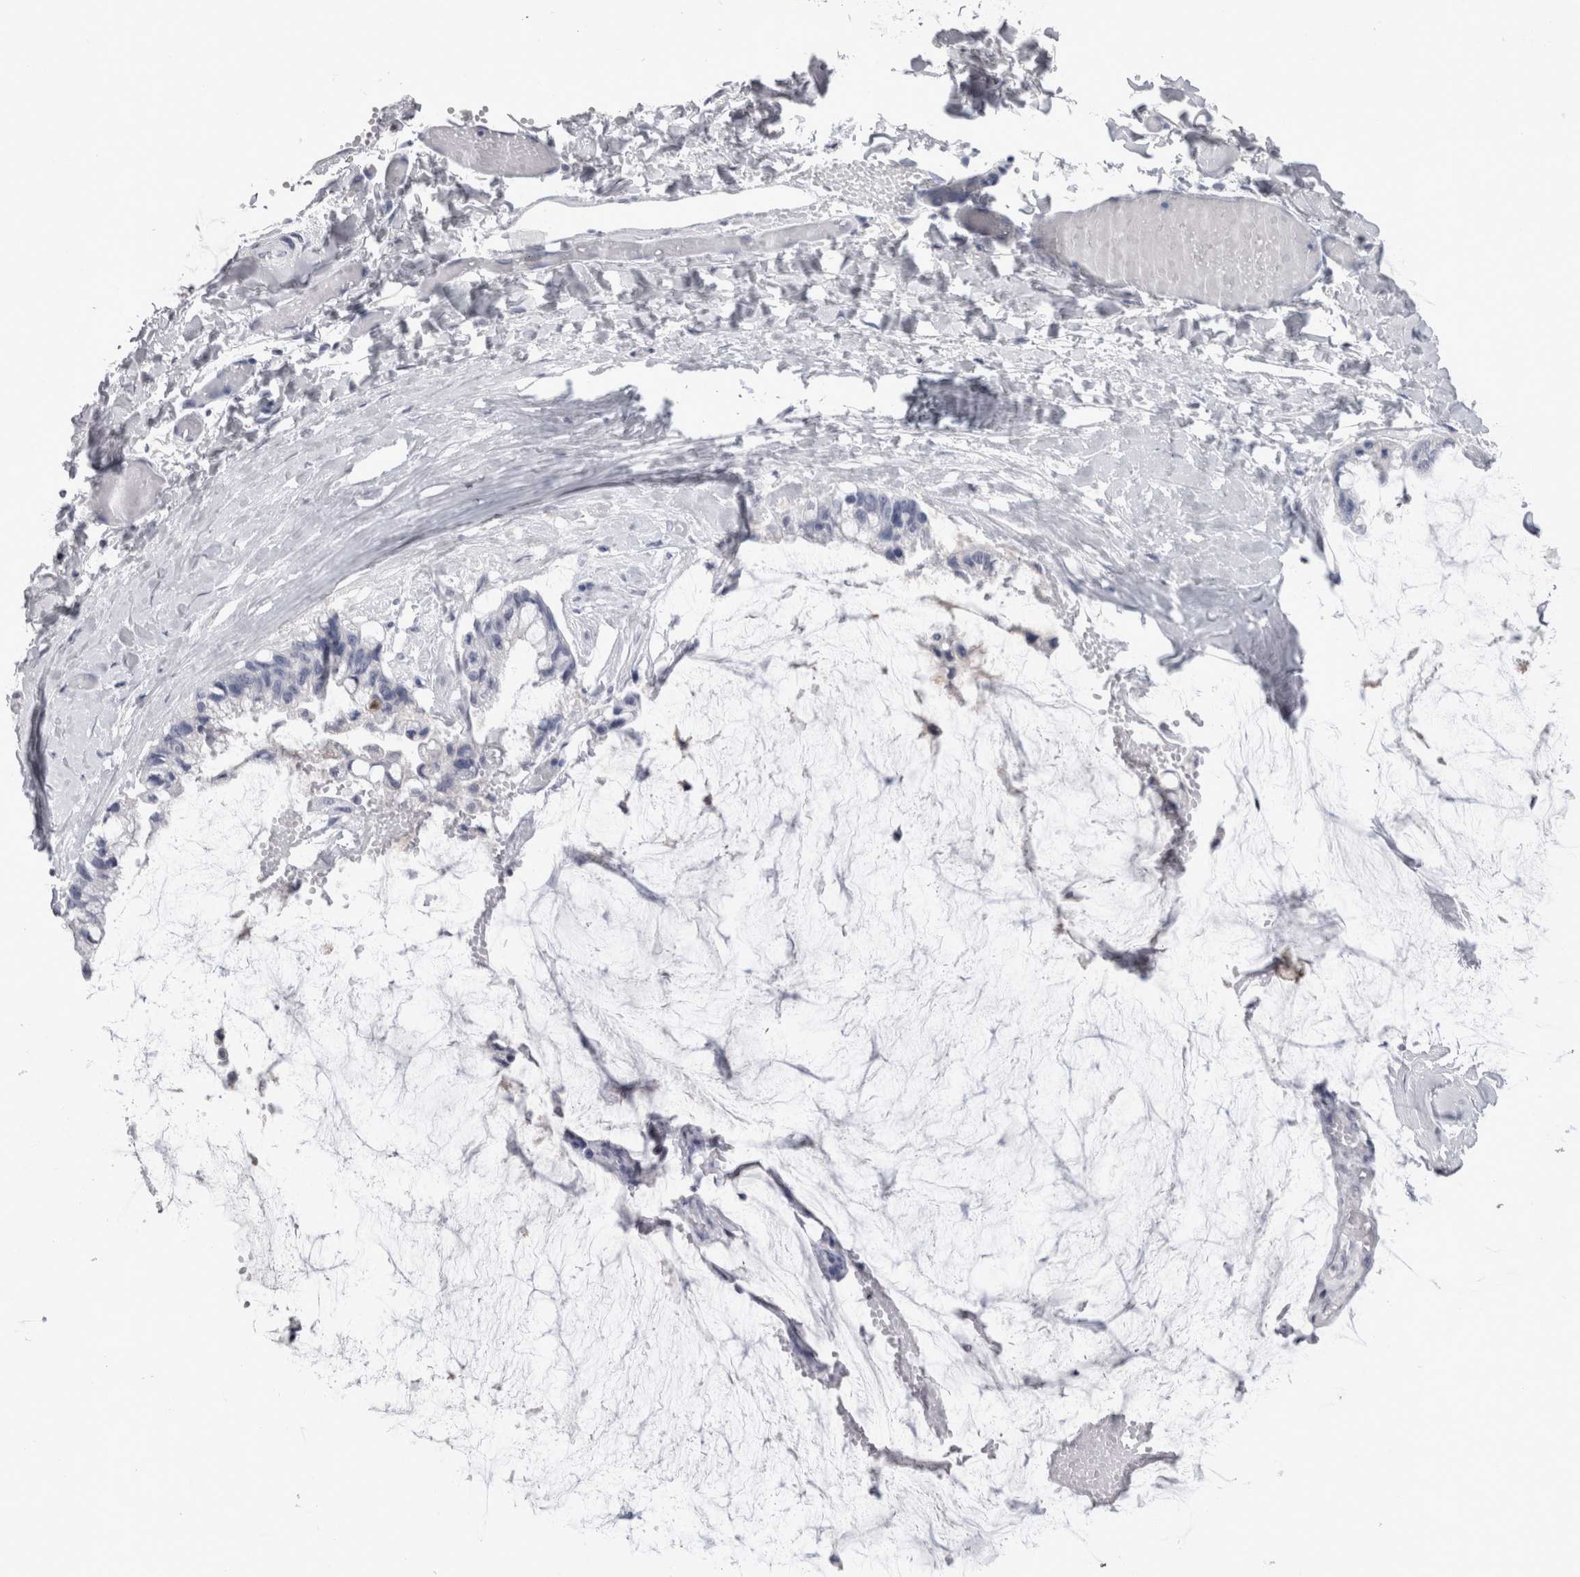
{"staining": {"intensity": "negative", "quantity": "none", "location": "none"}, "tissue": "ovarian cancer", "cell_type": "Tumor cells", "image_type": "cancer", "snomed": [{"axis": "morphology", "description": "Cystadenocarcinoma, mucinous, NOS"}, {"axis": "topography", "description": "Ovary"}], "caption": "Immunohistochemistry of human mucinous cystadenocarcinoma (ovarian) reveals no expression in tumor cells. Nuclei are stained in blue.", "gene": "ADAM2", "patient": {"sex": "female", "age": 39}}